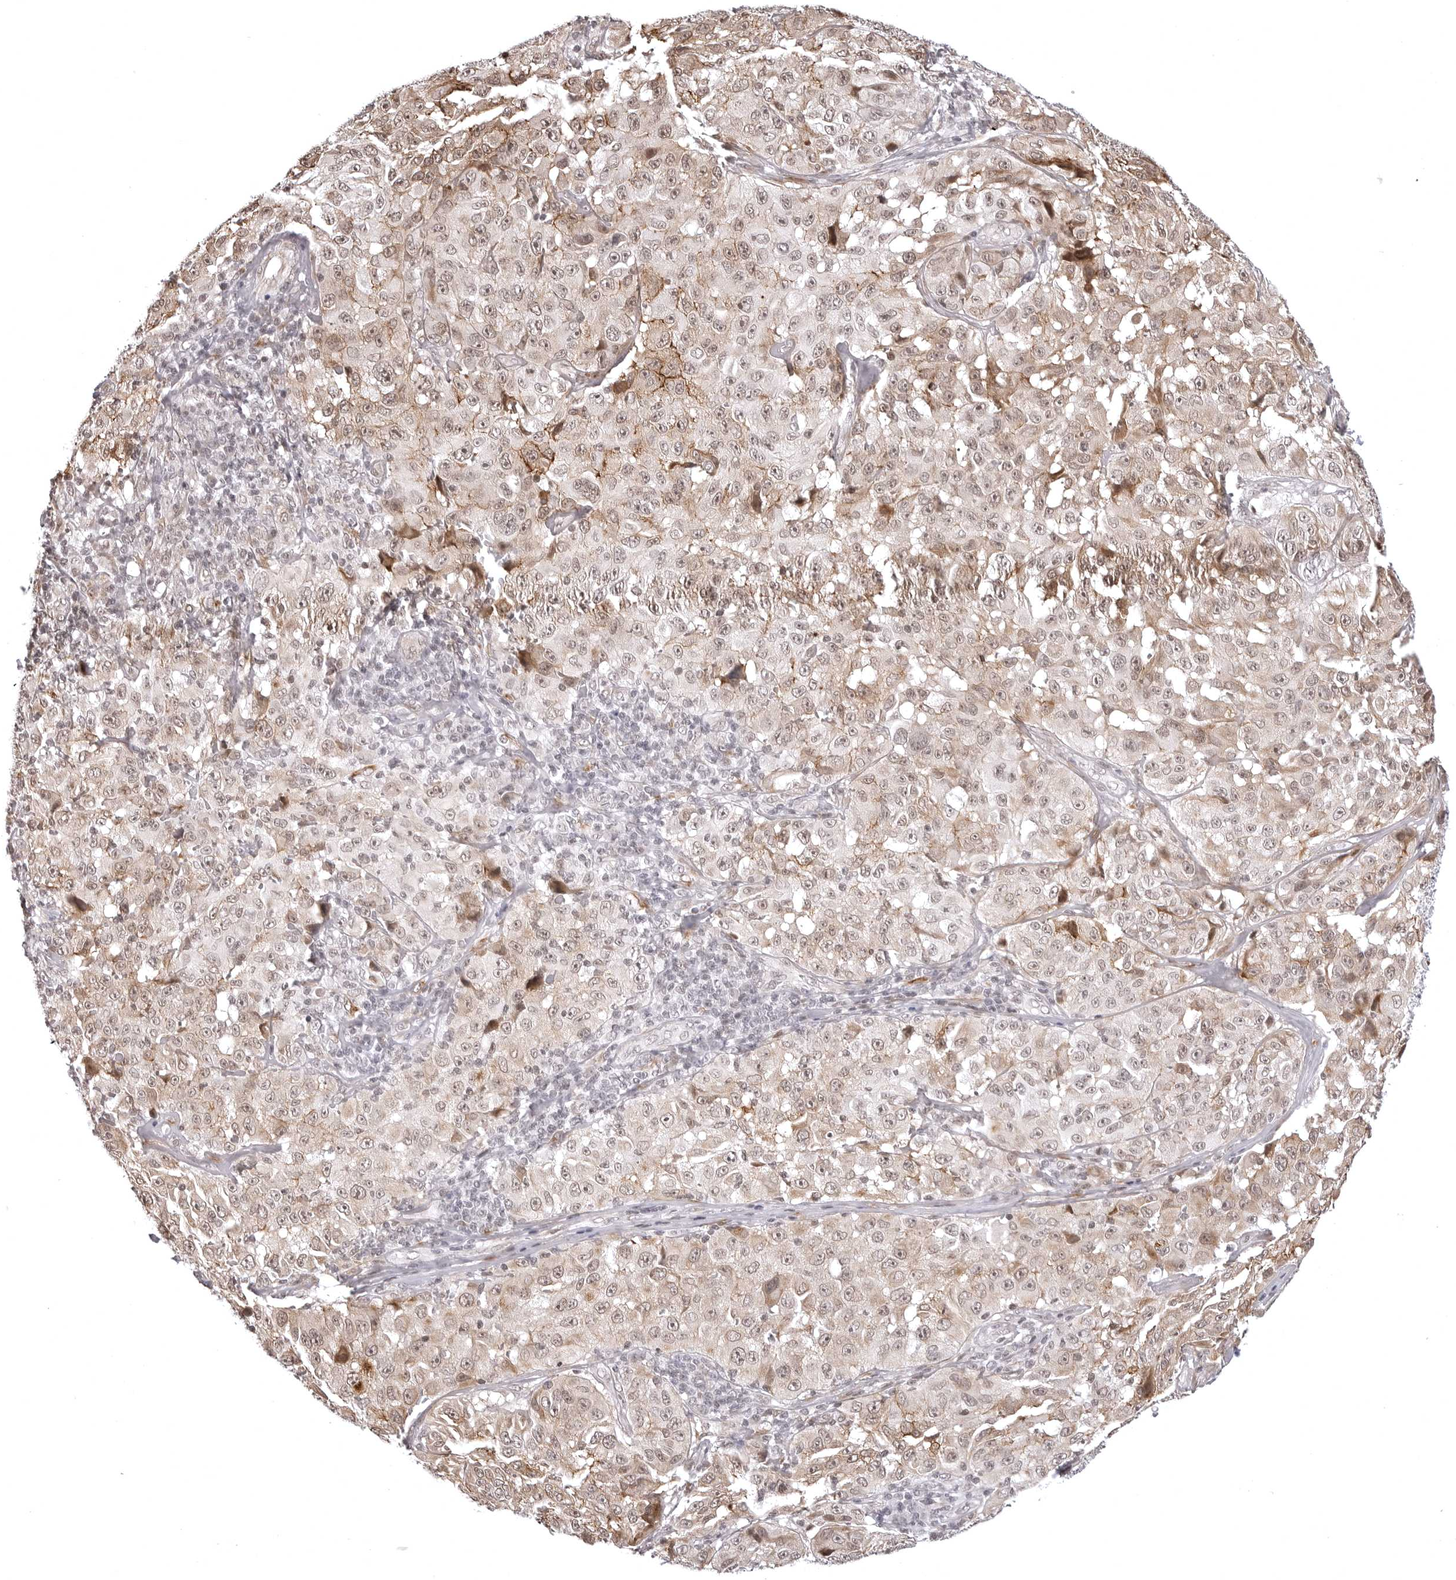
{"staining": {"intensity": "moderate", "quantity": "<25%", "location": "nuclear"}, "tissue": "melanoma", "cell_type": "Tumor cells", "image_type": "cancer", "snomed": [{"axis": "morphology", "description": "Malignant melanoma, NOS"}, {"axis": "topography", "description": "Skin"}], "caption": "Immunohistochemistry of human malignant melanoma exhibits low levels of moderate nuclear staining in approximately <25% of tumor cells.", "gene": "PHF3", "patient": {"sex": "male", "age": 66}}